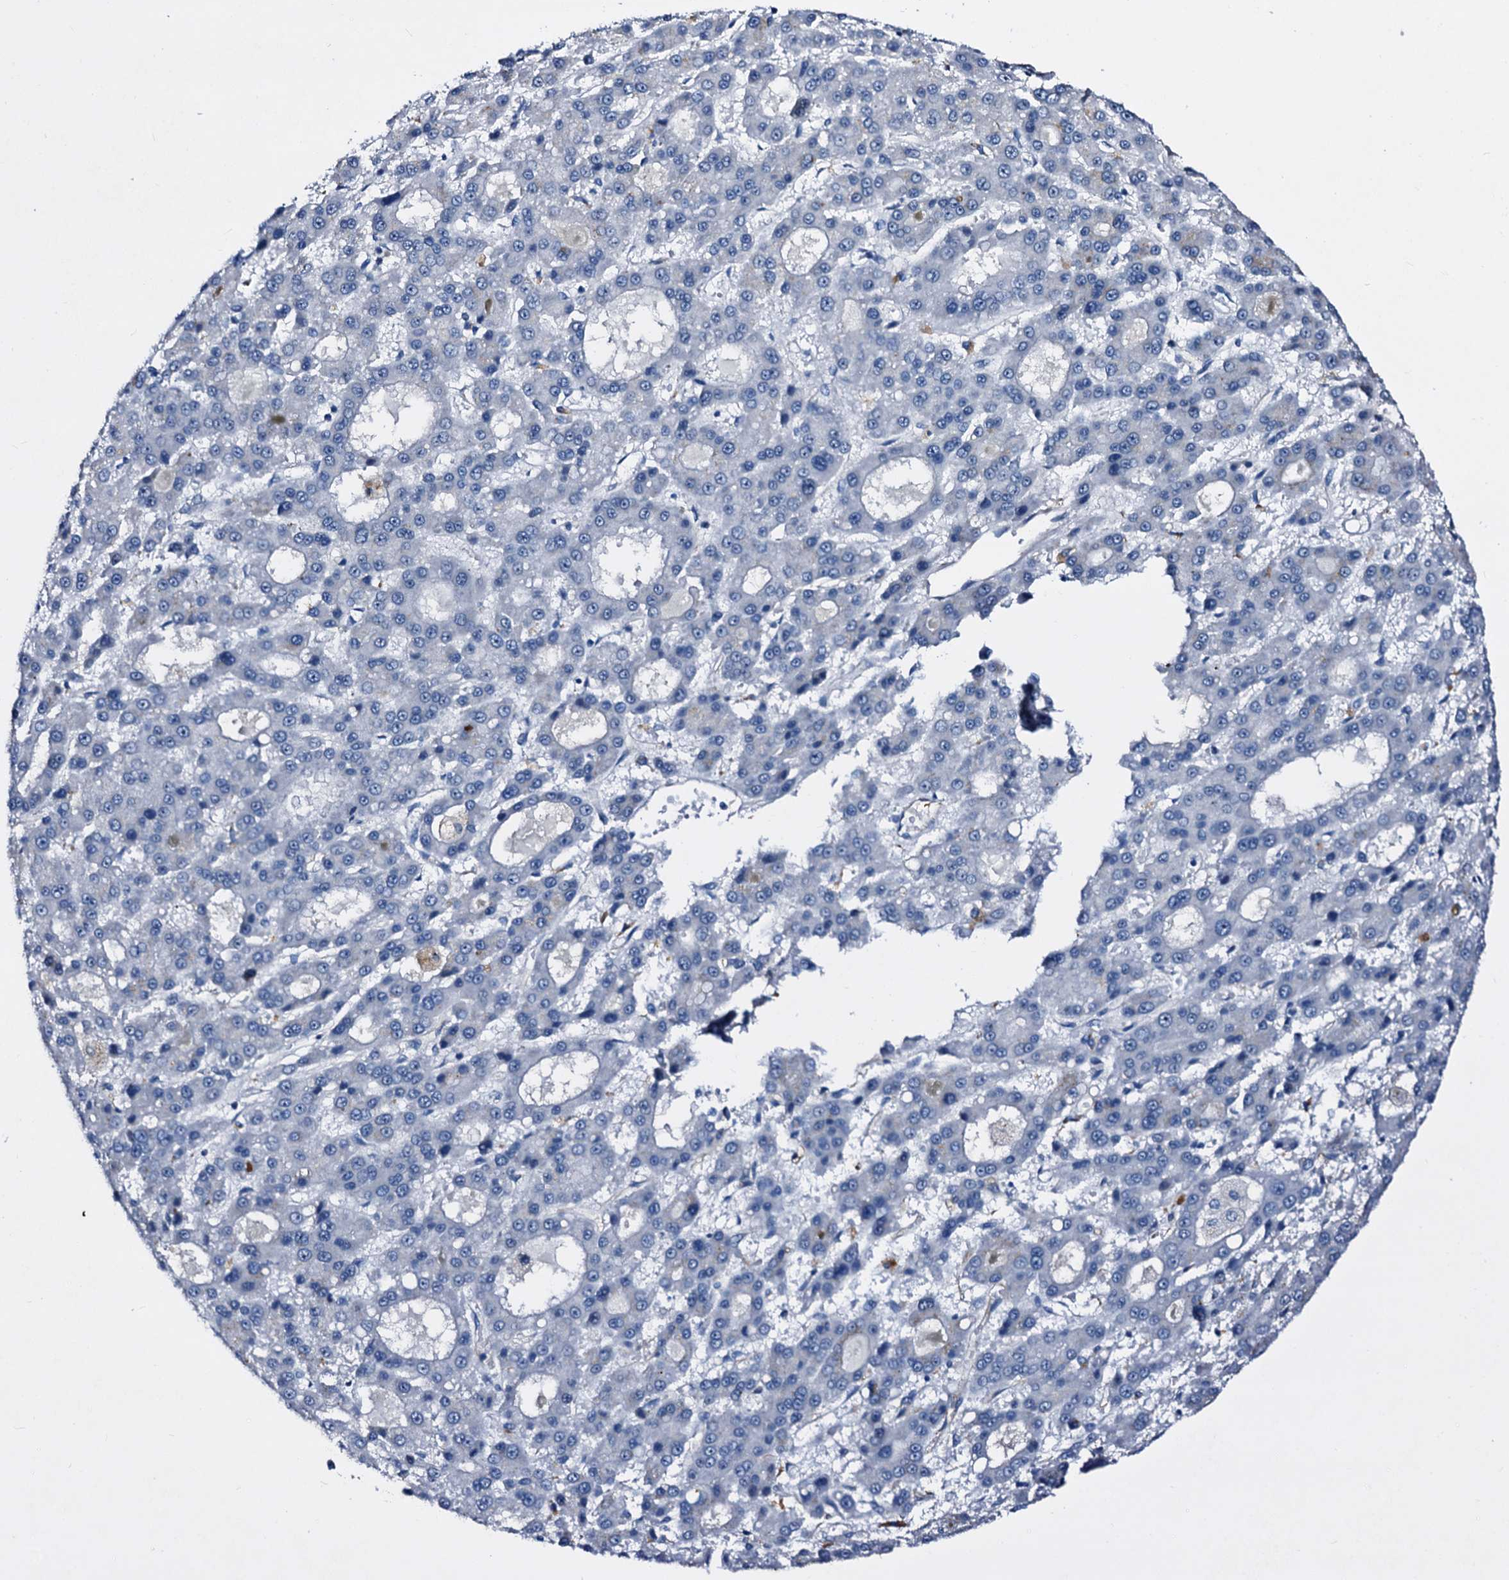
{"staining": {"intensity": "negative", "quantity": "none", "location": "none"}, "tissue": "liver cancer", "cell_type": "Tumor cells", "image_type": "cancer", "snomed": [{"axis": "morphology", "description": "Carcinoma, Hepatocellular, NOS"}, {"axis": "topography", "description": "Liver"}], "caption": "DAB immunohistochemical staining of human liver cancer reveals no significant staining in tumor cells. (Immunohistochemistry (ihc), brightfield microscopy, high magnification).", "gene": "EMG1", "patient": {"sex": "male", "age": 70}}